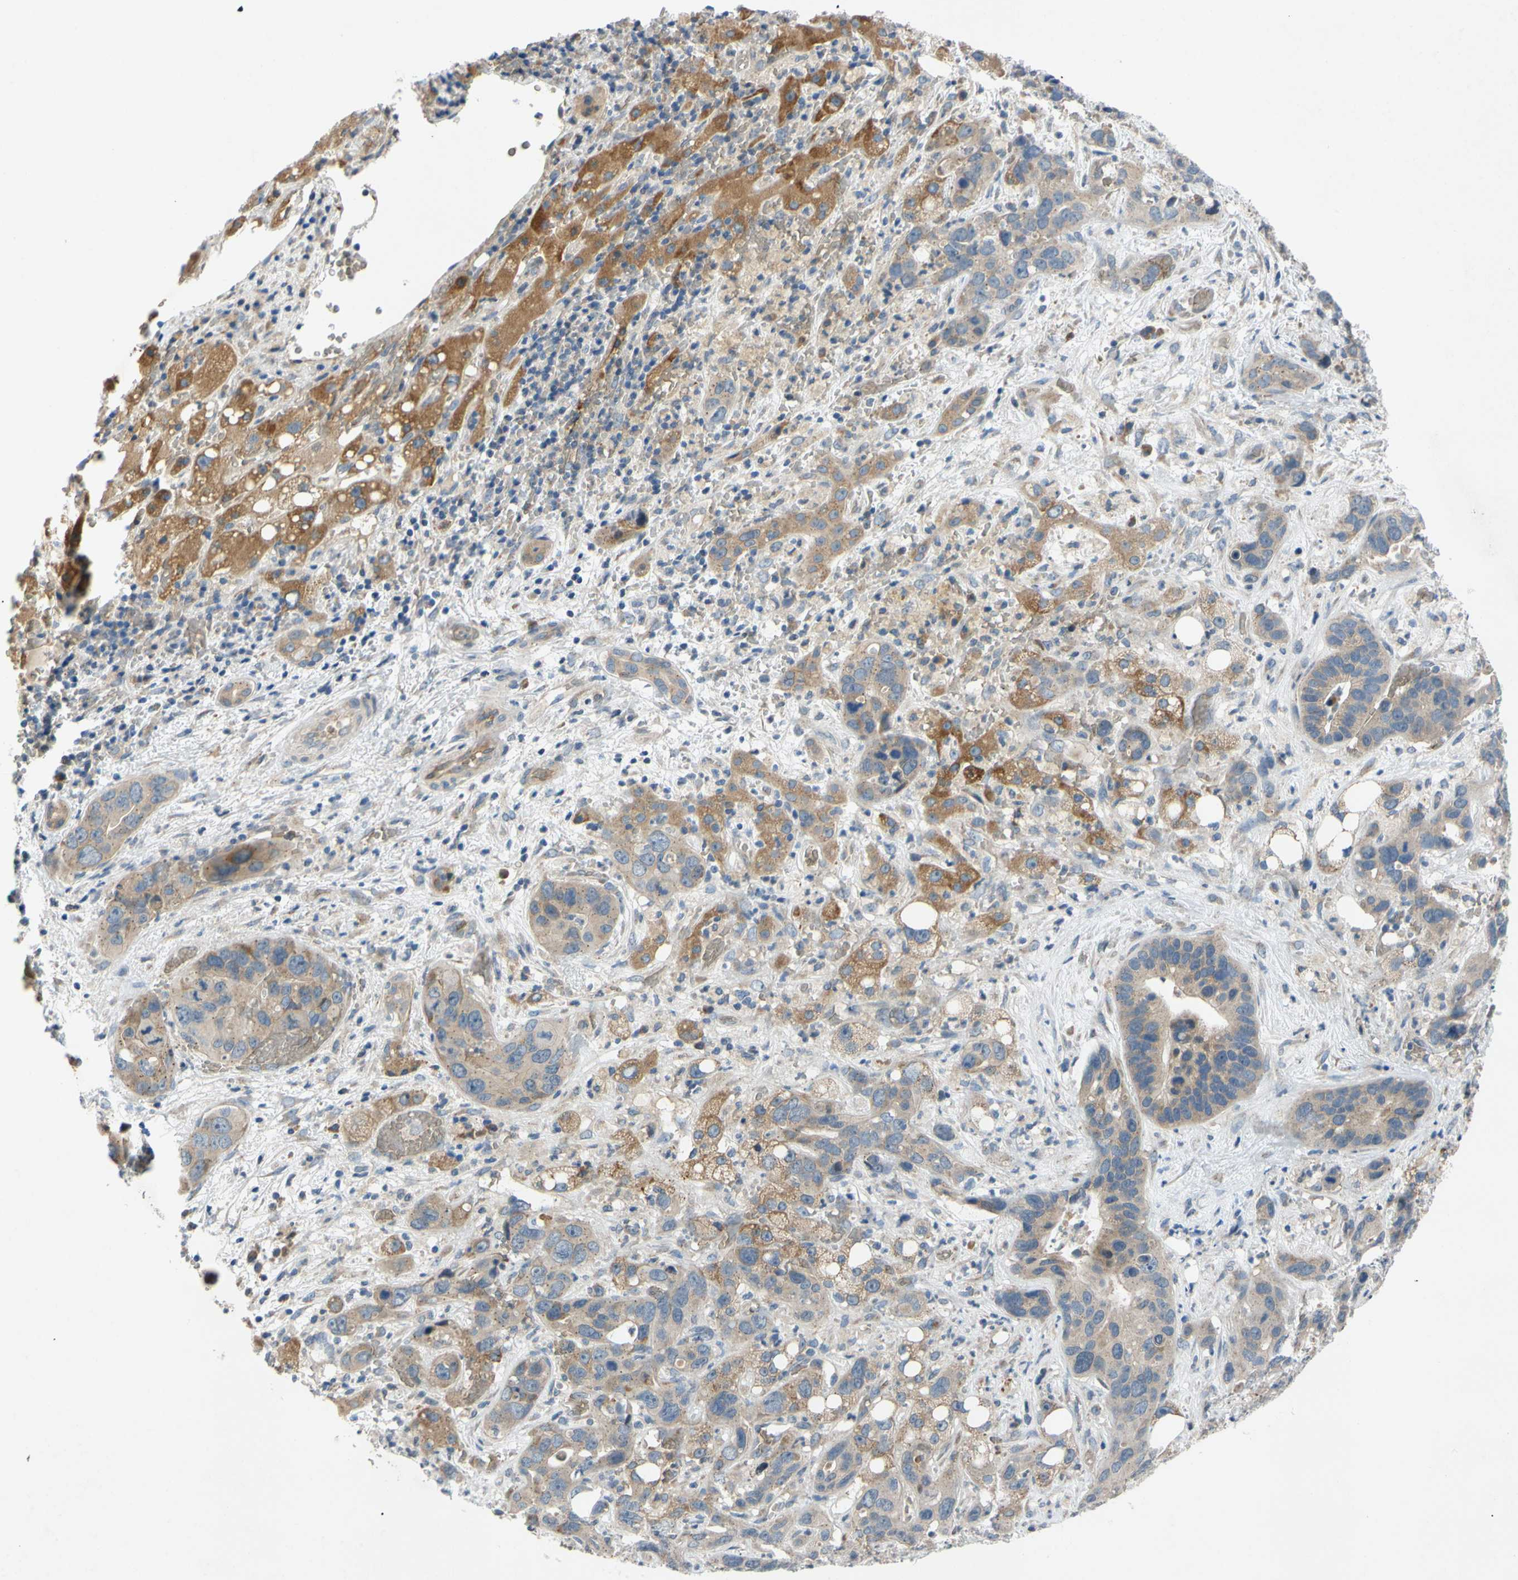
{"staining": {"intensity": "weak", "quantity": ">75%", "location": "cytoplasmic/membranous"}, "tissue": "liver cancer", "cell_type": "Tumor cells", "image_type": "cancer", "snomed": [{"axis": "morphology", "description": "Cholangiocarcinoma"}, {"axis": "topography", "description": "Liver"}], "caption": "Protein staining of liver cancer (cholangiocarcinoma) tissue exhibits weak cytoplasmic/membranous staining in approximately >75% of tumor cells. The protein of interest is stained brown, and the nuclei are stained in blue (DAB (3,3'-diaminobenzidine) IHC with brightfield microscopy, high magnification).", "gene": "ADD2", "patient": {"sex": "female", "age": 65}}